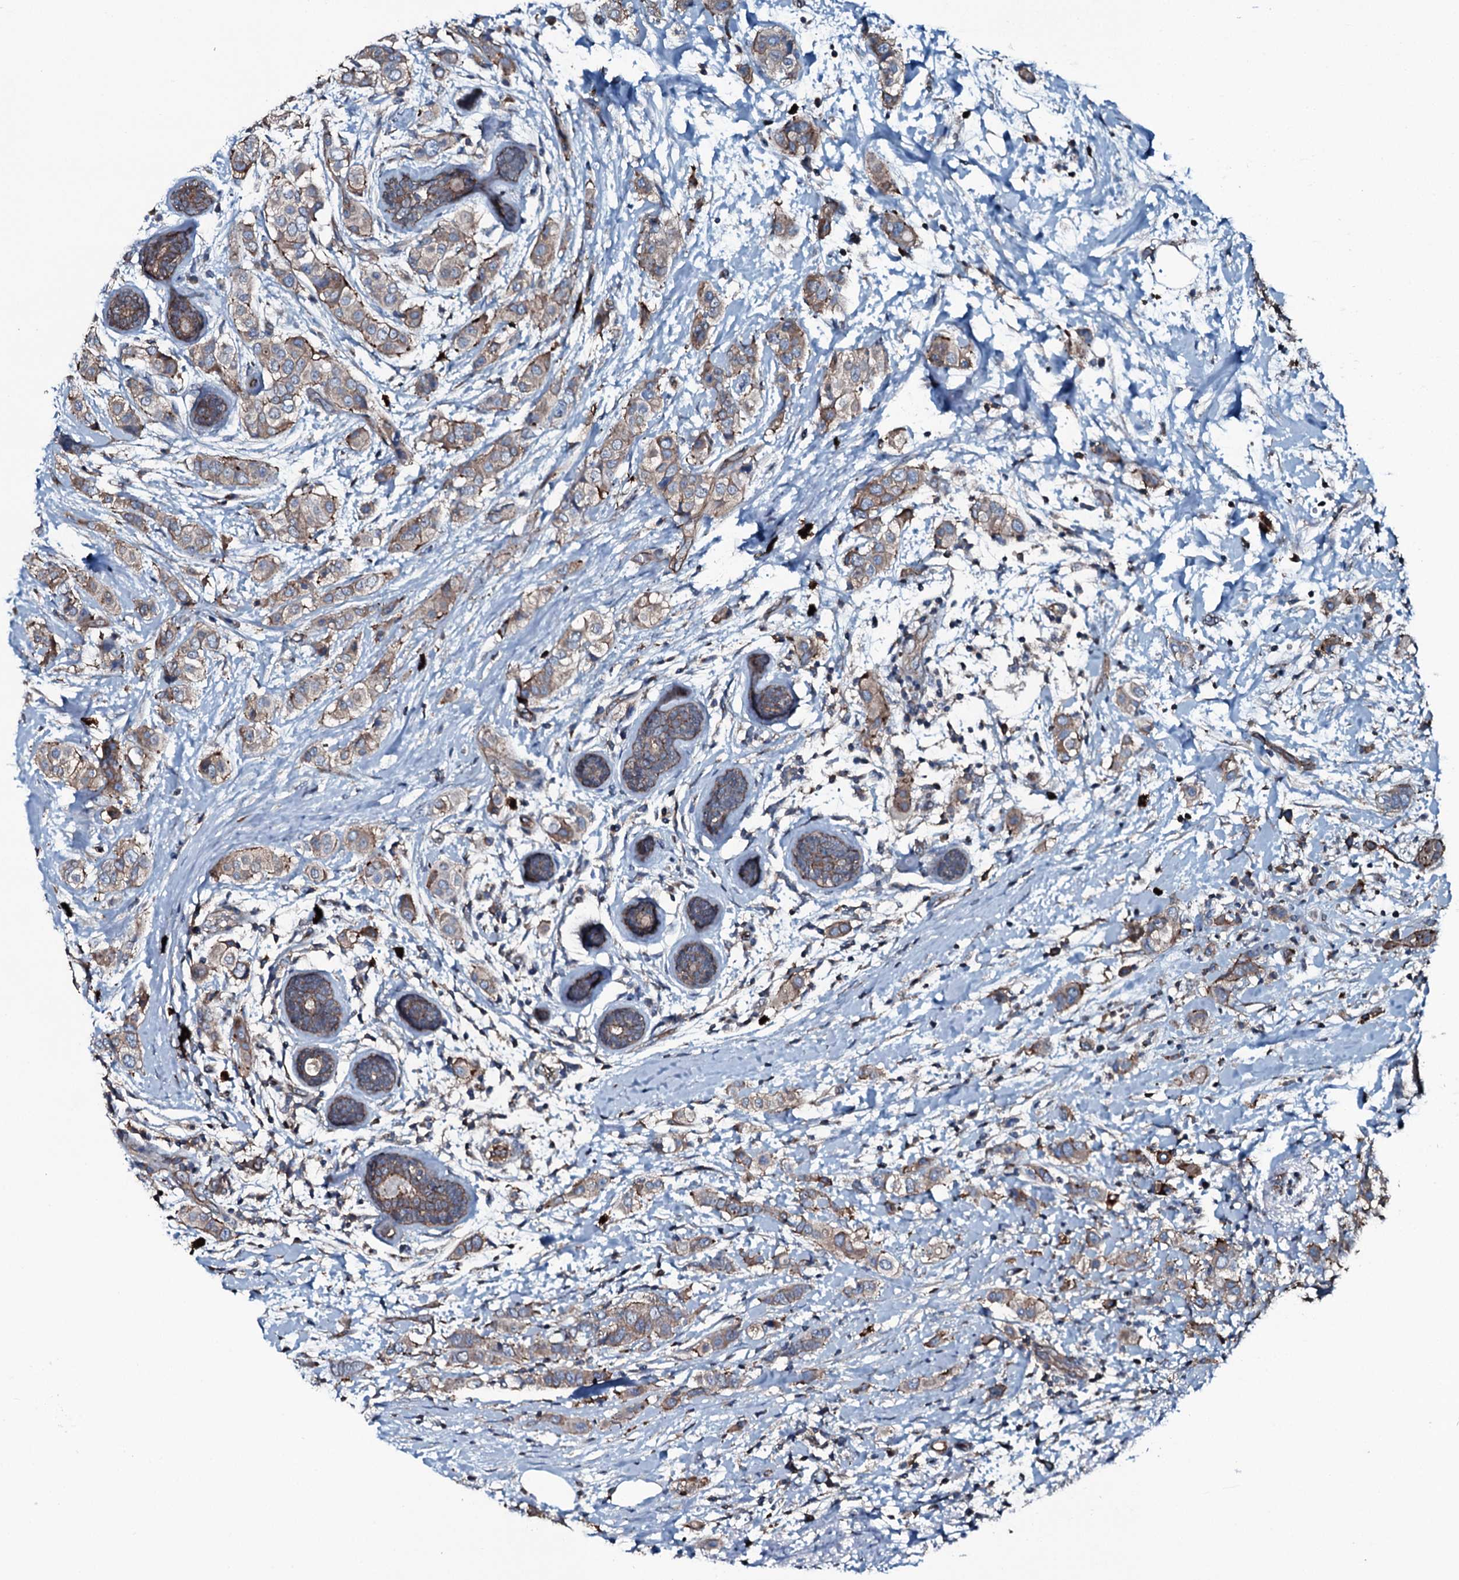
{"staining": {"intensity": "weak", "quantity": ">75%", "location": "cytoplasmic/membranous"}, "tissue": "breast cancer", "cell_type": "Tumor cells", "image_type": "cancer", "snomed": [{"axis": "morphology", "description": "Lobular carcinoma"}, {"axis": "topography", "description": "Breast"}], "caption": "The immunohistochemical stain highlights weak cytoplasmic/membranous staining in tumor cells of breast cancer (lobular carcinoma) tissue. The staining was performed using DAB, with brown indicating positive protein expression. Nuclei are stained blue with hematoxylin.", "gene": "SLC25A38", "patient": {"sex": "female", "age": 51}}